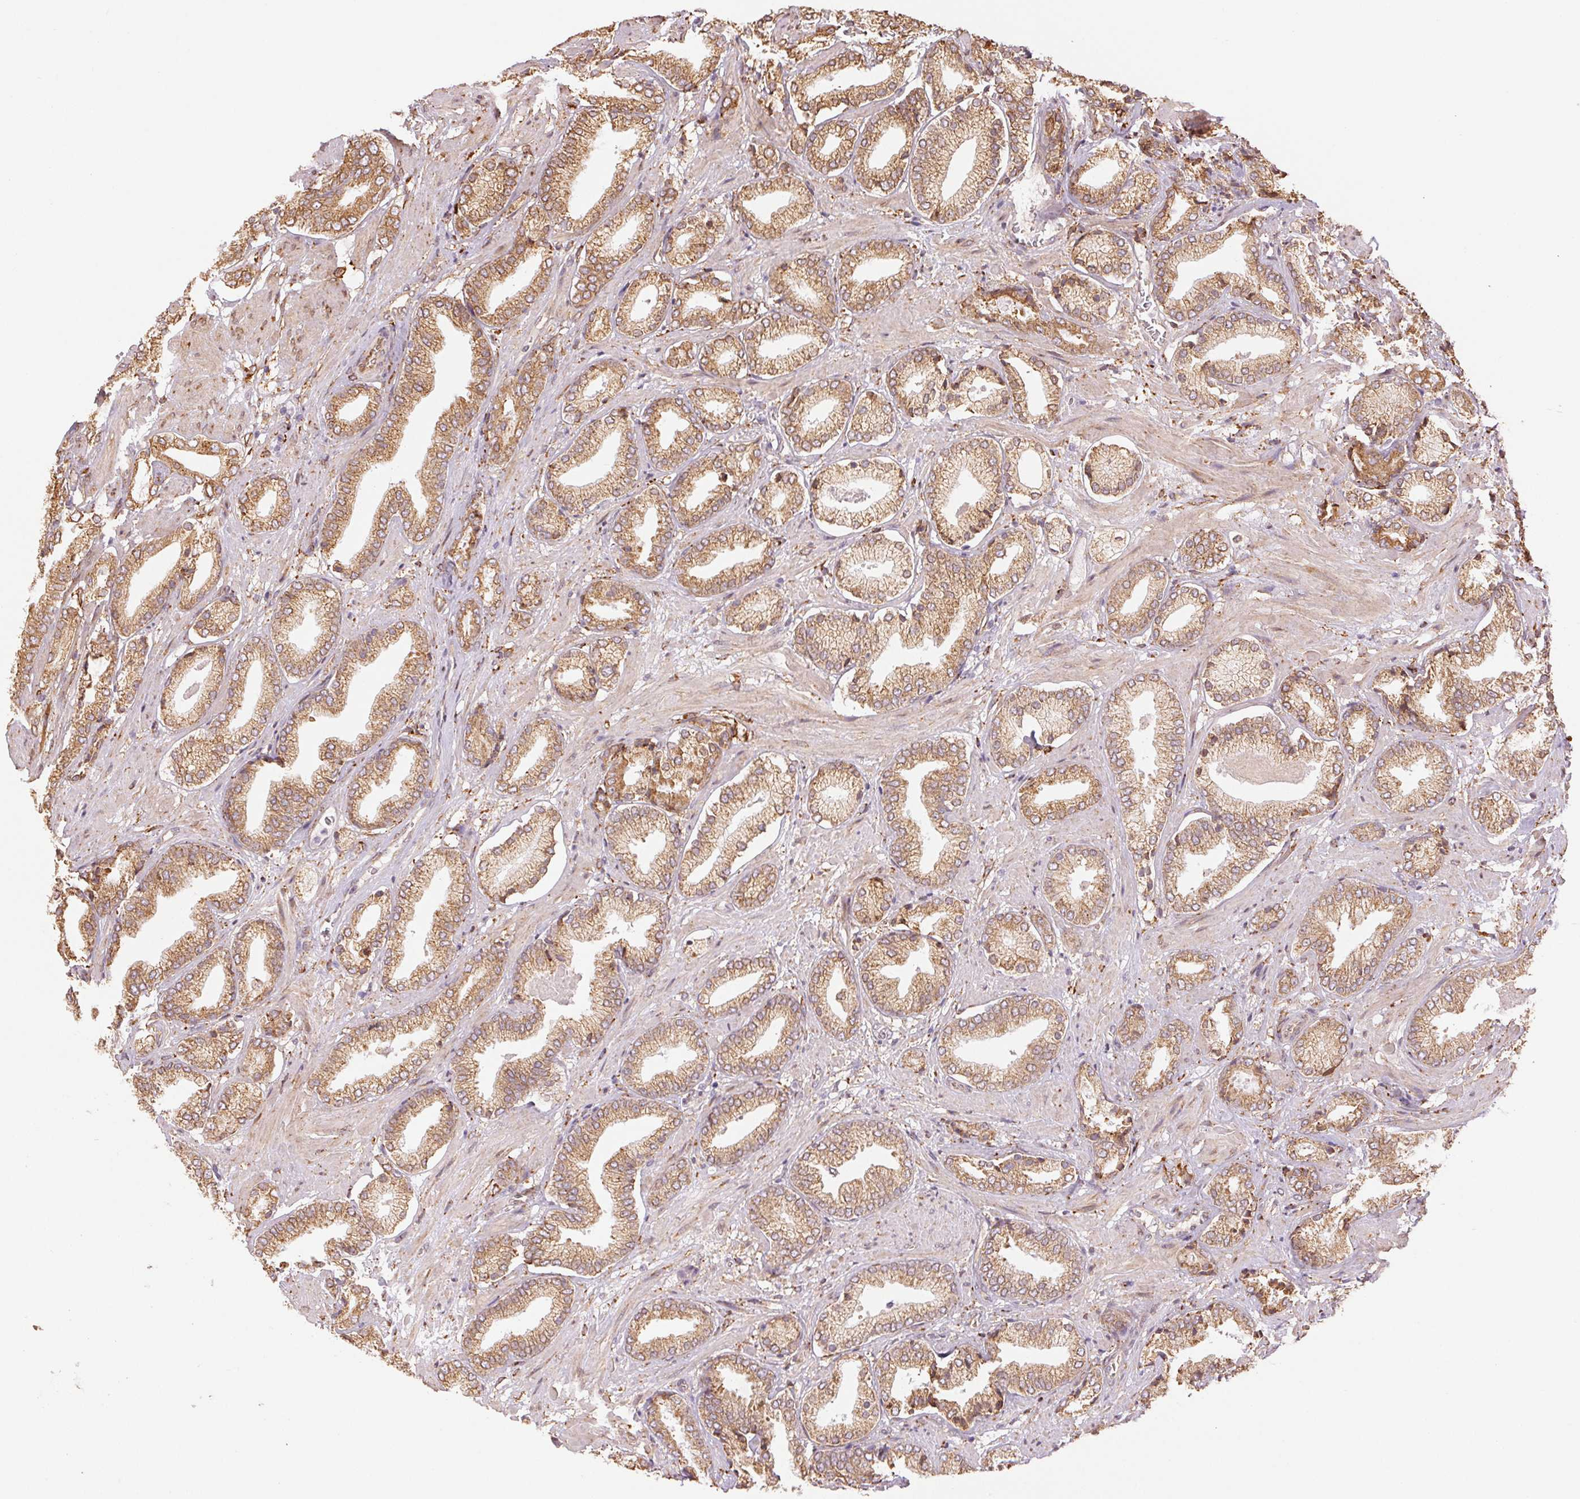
{"staining": {"intensity": "moderate", "quantity": ">75%", "location": "cytoplasmic/membranous"}, "tissue": "prostate cancer", "cell_type": "Tumor cells", "image_type": "cancer", "snomed": [{"axis": "morphology", "description": "Adenocarcinoma, High grade"}, {"axis": "topography", "description": "Prostate"}], "caption": "Immunohistochemistry of prostate cancer exhibits medium levels of moderate cytoplasmic/membranous positivity in about >75% of tumor cells. The protein of interest is shown in brown color, while the nuclei are stained blue.", "gene": "RCN3", "patient": {"sex": "male", "age": 56}}